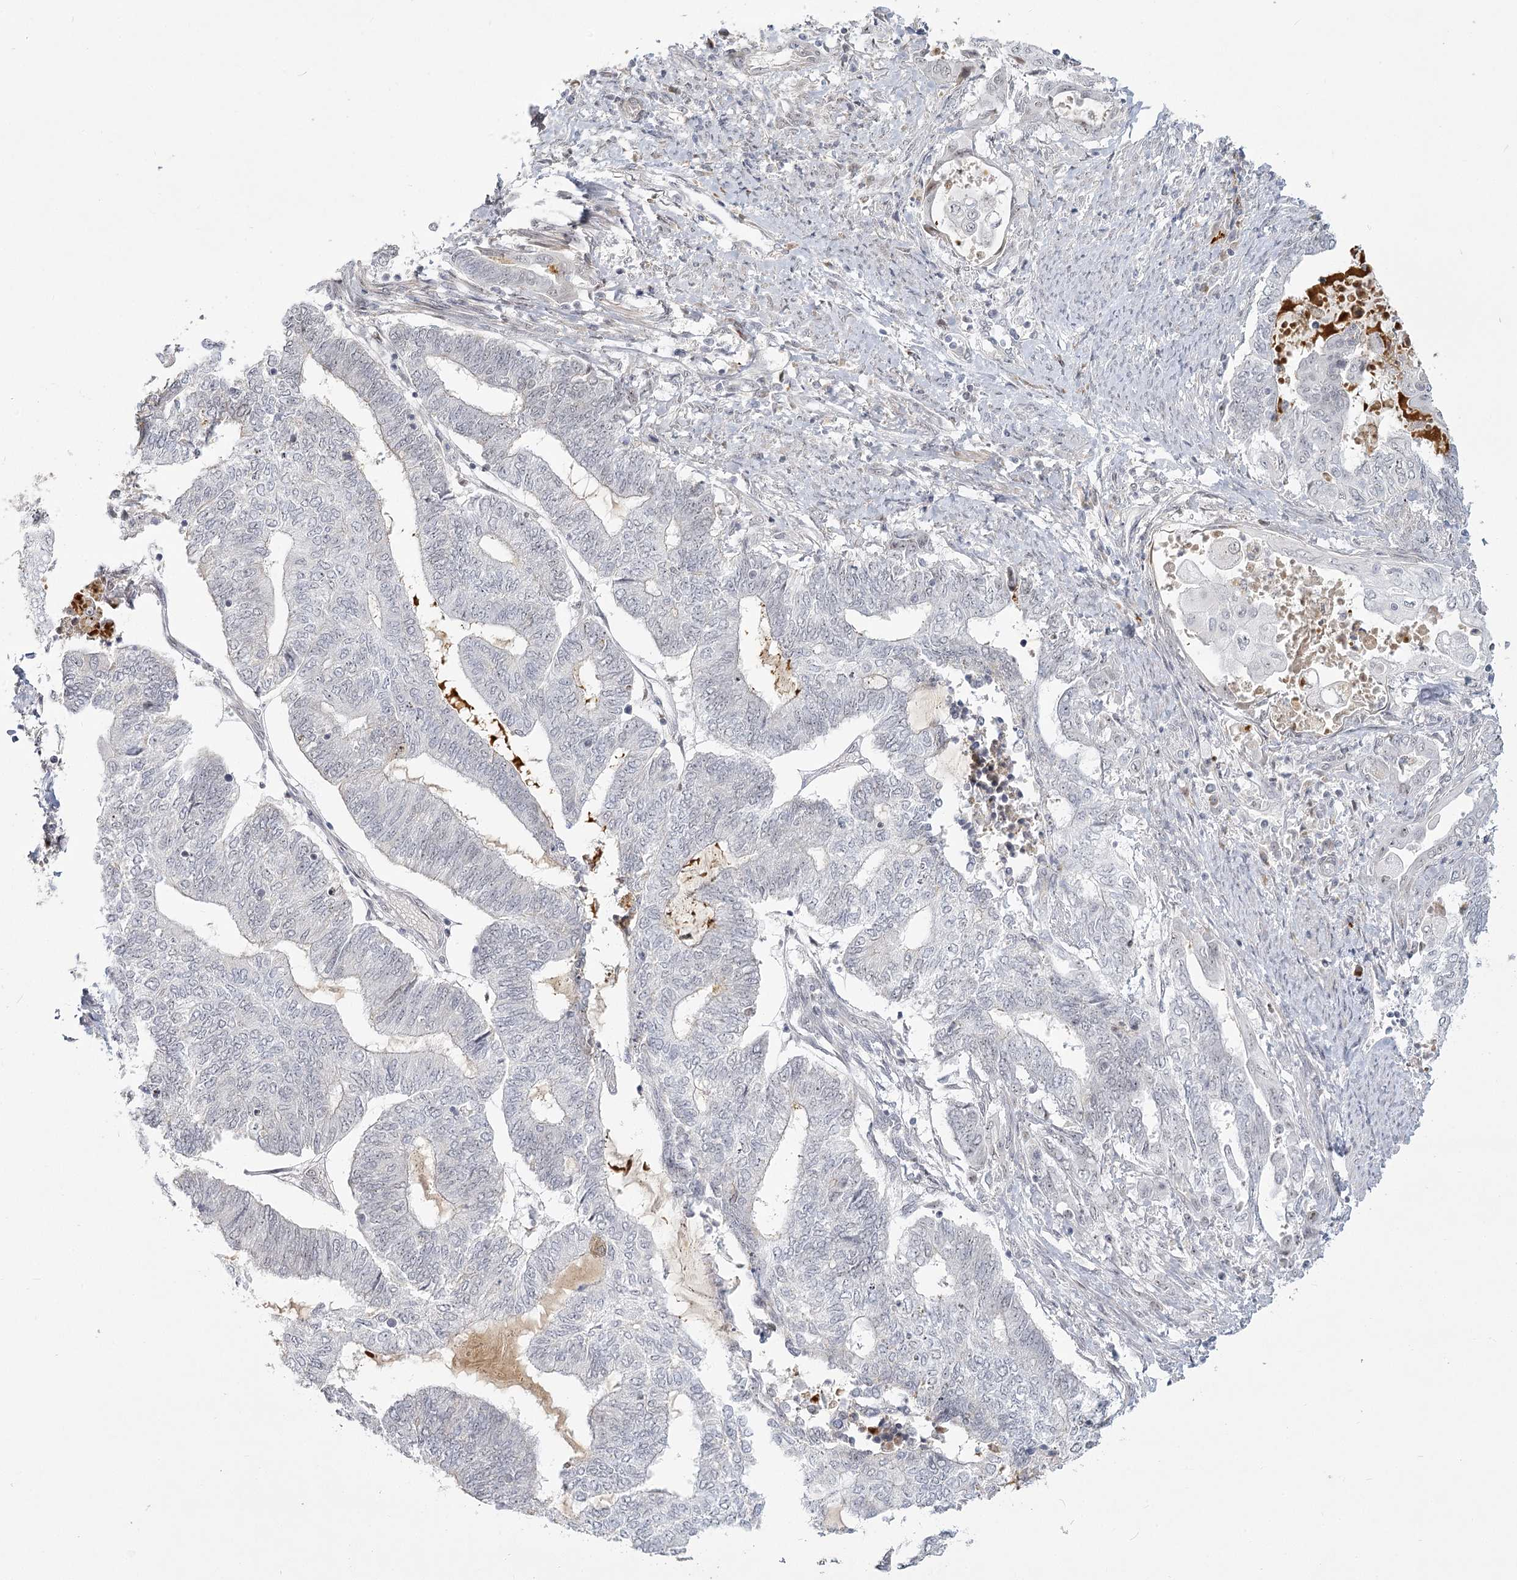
{"staining": {"intensity": "negative", "quantity": "none", "location": "none"}, "tissue": "endometrial cancer", "cell_type": "Tumor cells", "image_type": "cancer", "snomed": [{"axis": "morphology", "description": "Adenocarcinoma, NOS"}, {"axis": "topography", "description": "Uterus"}, {"axis": "topography", "description": "Endometrium"}], "caption": "IHC of human endometrial adenocarcinoma shows no positivity in tumor cells. (DAB (3,3'-diaminobenzidine) immunohistochemistry, high magnification).", "gene": "EXOSC7", "patient": {"sex": "female", "age": 70}}